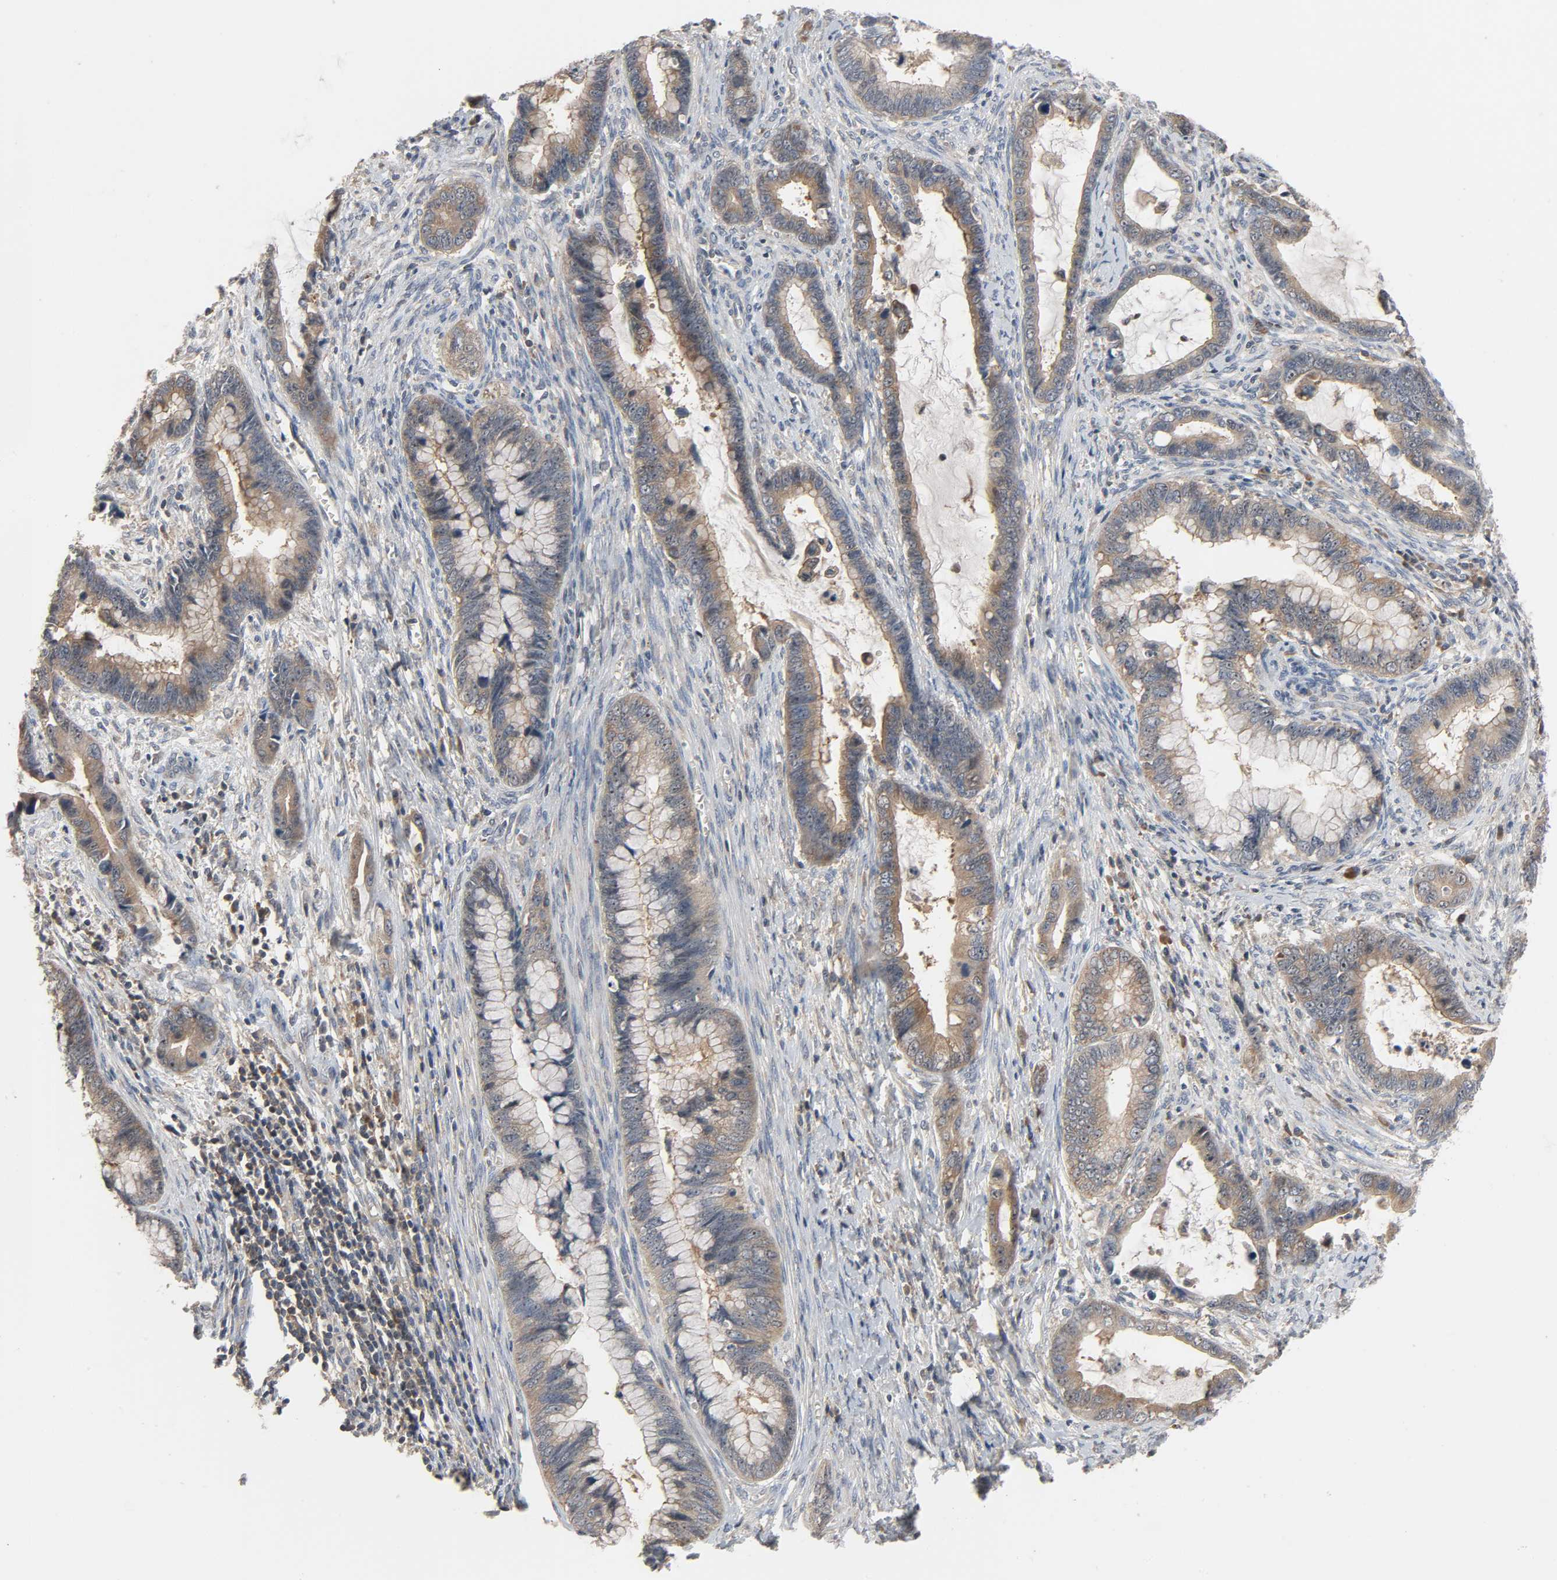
{"staining": {"intensity": "moderate", "quantity": ">75%", "location": "cytoplasmic/membranous"}, "tissue": "cervical cancer", "cell_type": "Tumor cells", "image_type": "cancer", "snomed": [{"axis": "morphology", "description": "Adenocarcinoma, NOS"}, {"axis": "topography", "description": "Cervix"}], "caption": "Human cervical cancer (adenocarcinoma) stained with a protein marker shows moderate staining in tumor cells.", "gene": "PLEKHA2", "patient": {"sex": "female", "age": 44}}